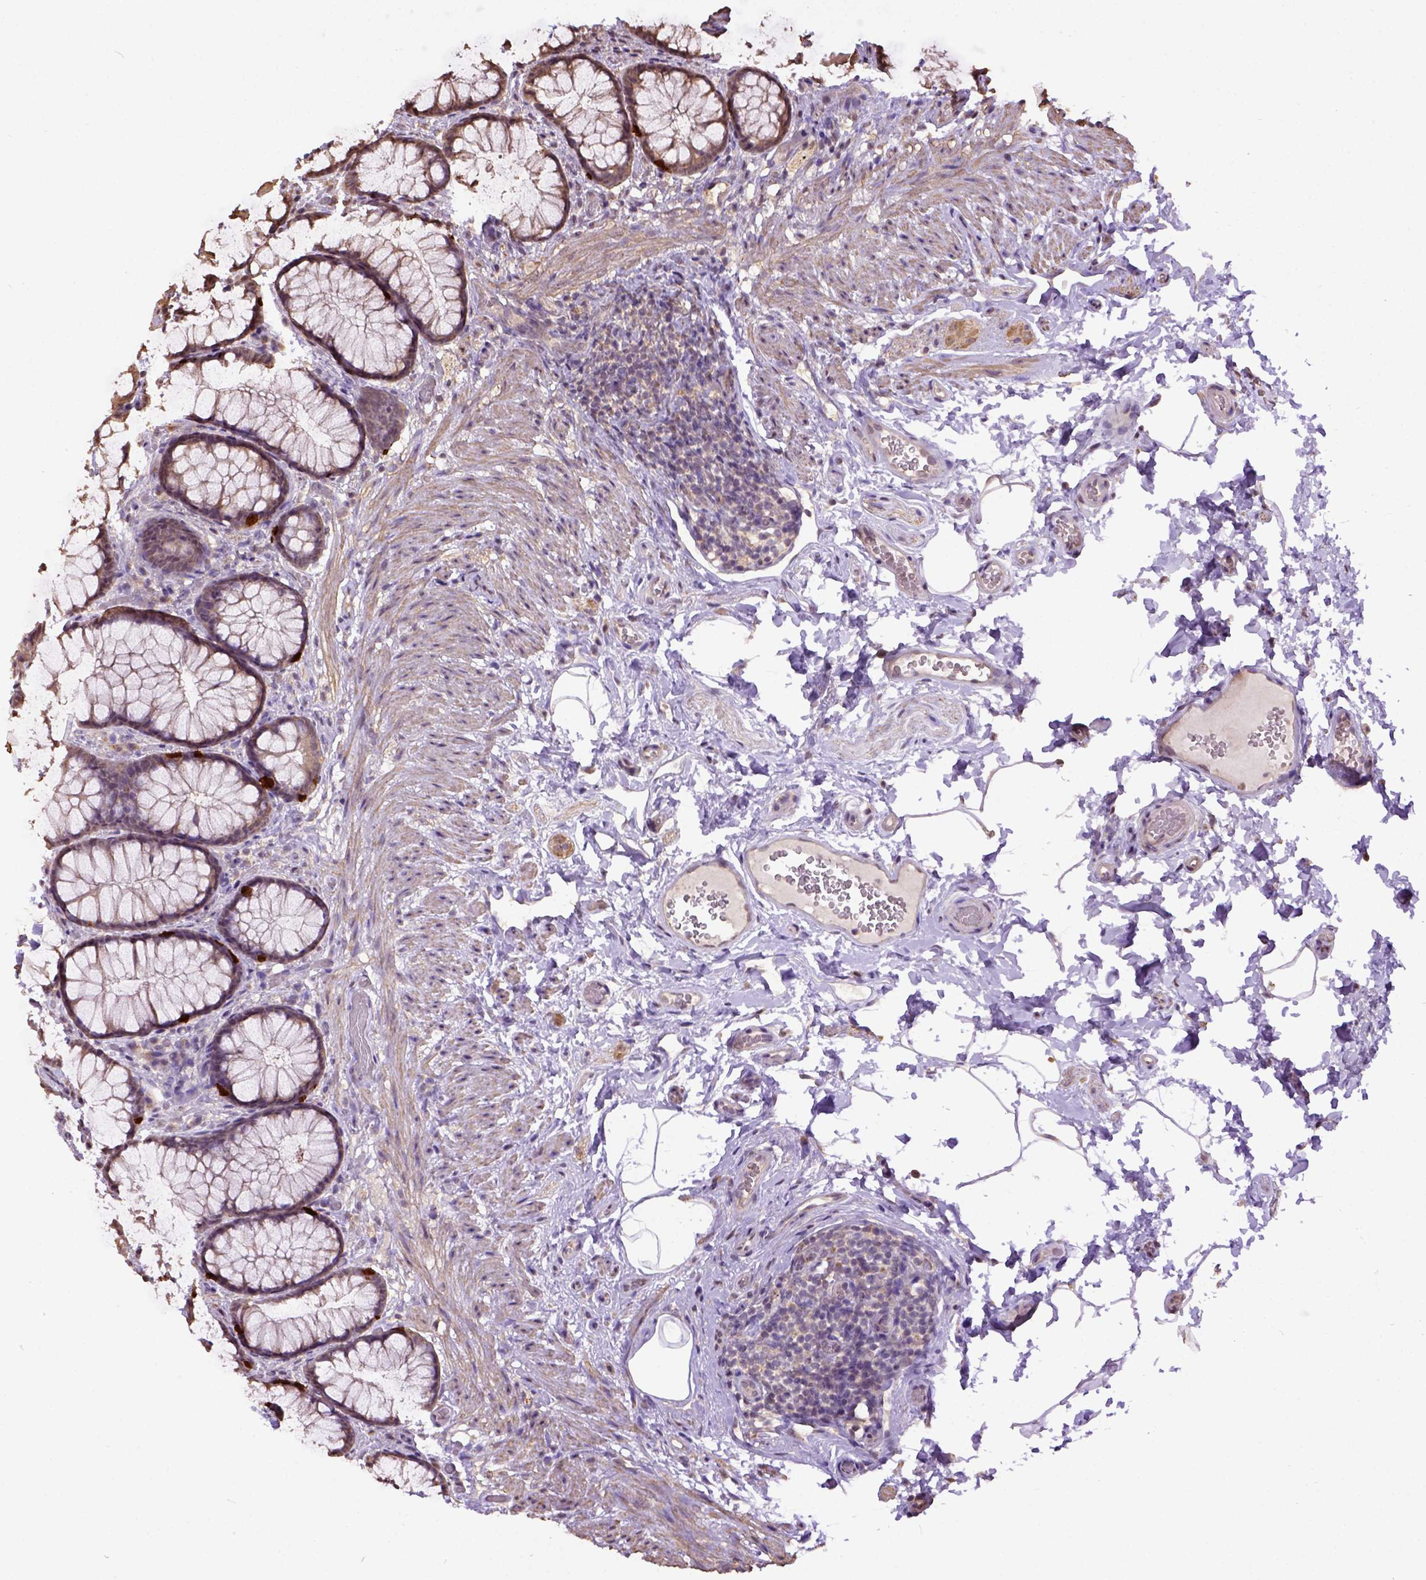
{"staining": {"intensity": "strong", "quantity": "<25%", "location": "cytoplasmic/membranous"}, "tissue": "rectum", "cell_type": "Glandular cells", "image_type": "normal", "snomed": [{"axis": "morphology", "description": "Normal tissue, NOS"}, {"axis": "topography", "description": "Rectum"}], "caption": "A micrograph of human rectum stained for a protein displays strong cytoplasmic/membranous brown staining in glandular cells. (Brightfield microscopy of DAB IHC at high magnification).", "gene": "WDR17", "patient": {"sex": "female", "age": 62}}